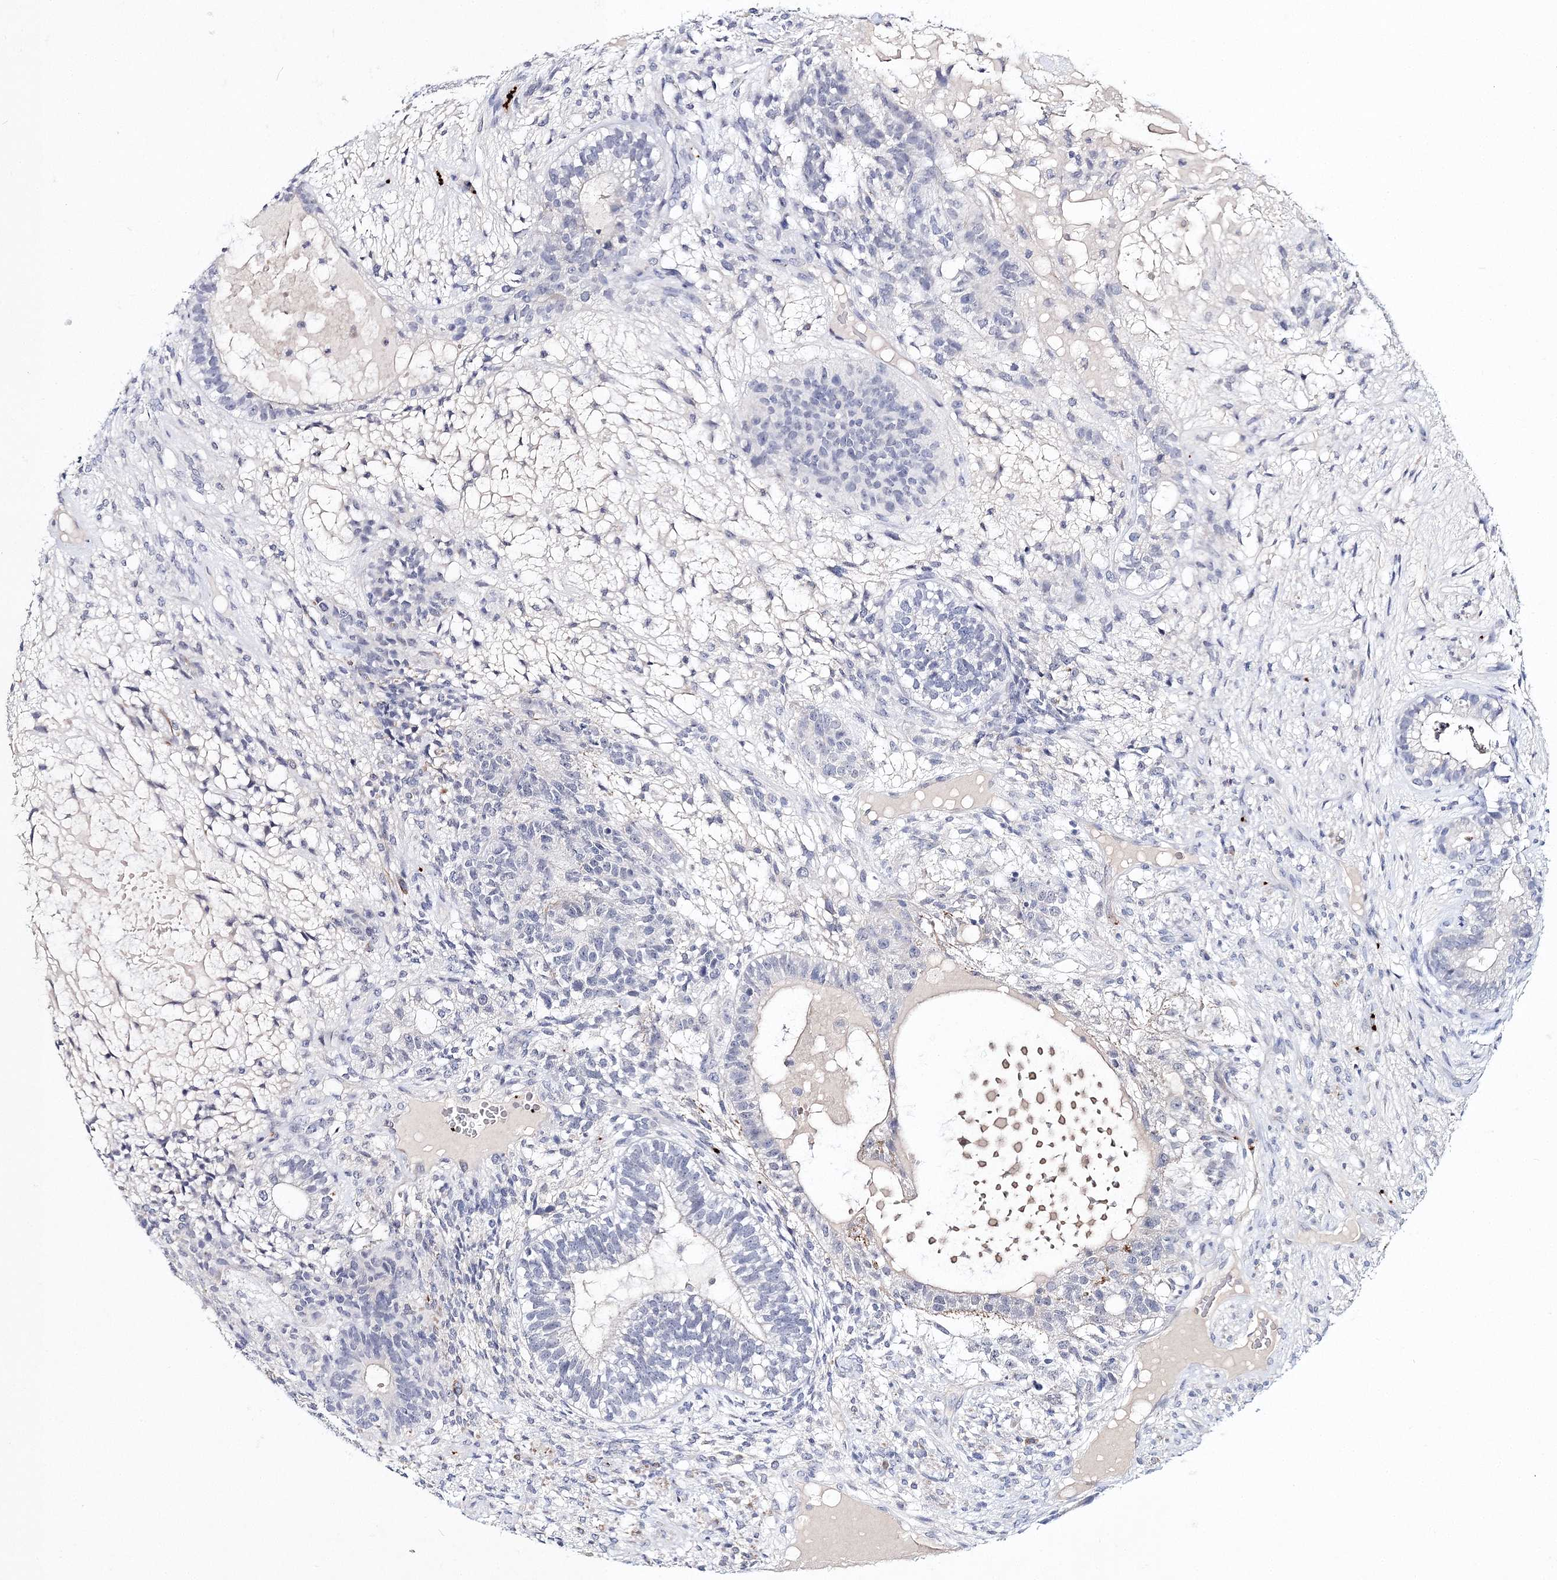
{"staining": {"intensity": "negative", "quantity": "none", "location": "none"}, "tissue": "testis cancer", "cell_type": "Tumor cells", "image_type": "cancer", "snomed": [{"axis": "morphology", "description": "Seminoma, NOS"}, {"axis": "morphology", "description": "Carcinoma, Embryonal, NOS"}, {"axis": "topography", "description": "Testis"}], "caption": "Tumor cells show no significant positivity in testis seminoma.", "gene": "MYOZ2", "patient": {"sex": "male", "age": 28}}